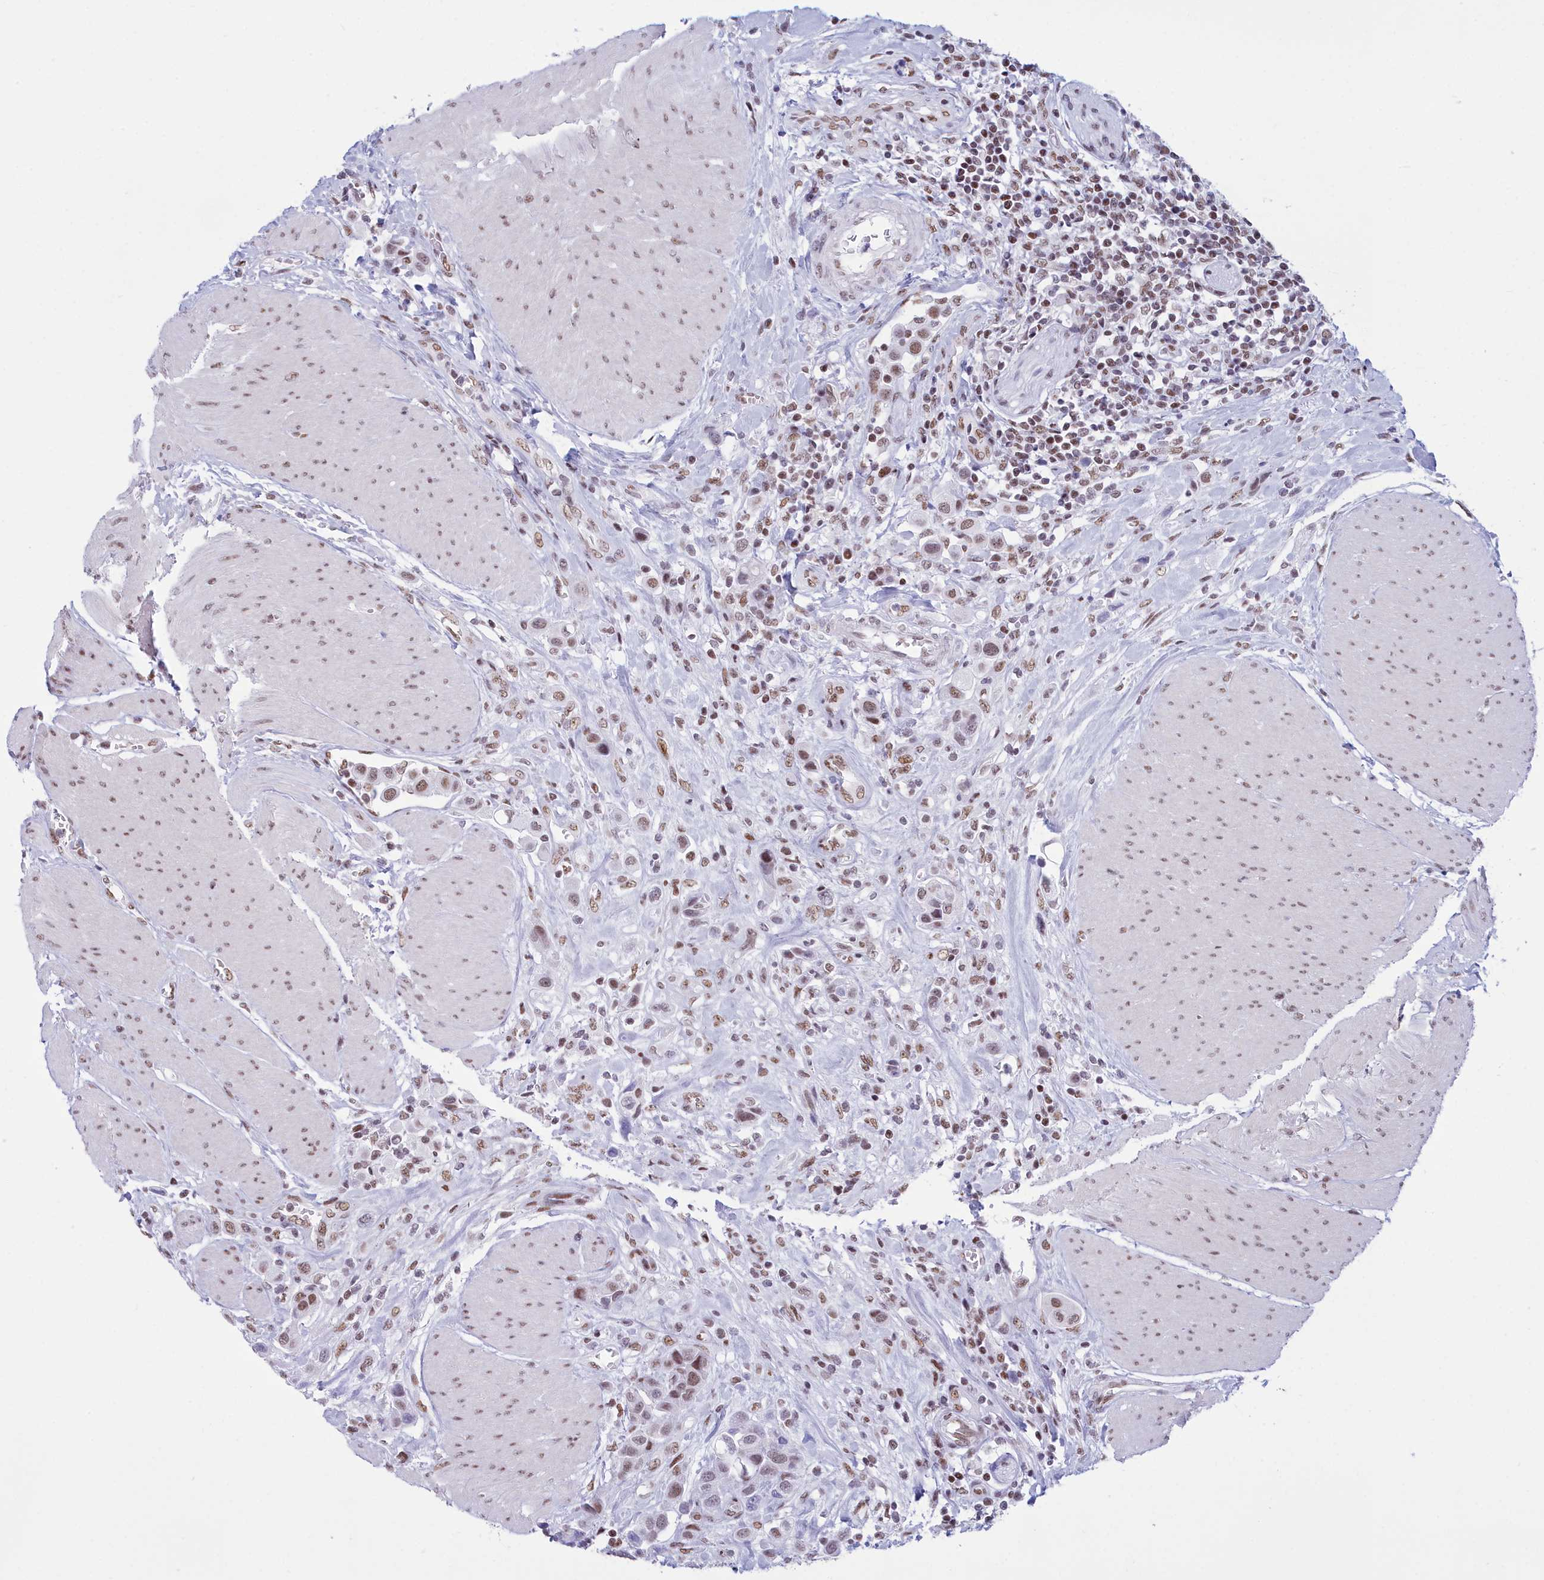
{"staining": {"intensity": "moderate", "quantity": ">75%", "location": "nuclear"}, "tissue": "urothelial cancer", "cell_type": "Tumor cells", "image_type": "cancer", "snomed": [{"axis": "morphology", "description": "Urothelial carcinoma, High grade"}, {"axis": "topography", "description": "Urinary bladder"}], "caption": "Immunohistochemical staining of urothelial cancer exhibits medium levels of moderate nuclear staining in approximately >75% of tumor cells. (DAB (3,3'-diaminobenzidine) IHC, brown staining for protein, blue staining for nuclei).", "gene": "CDC26", "patient": {"sex": "male", "age": 50}}